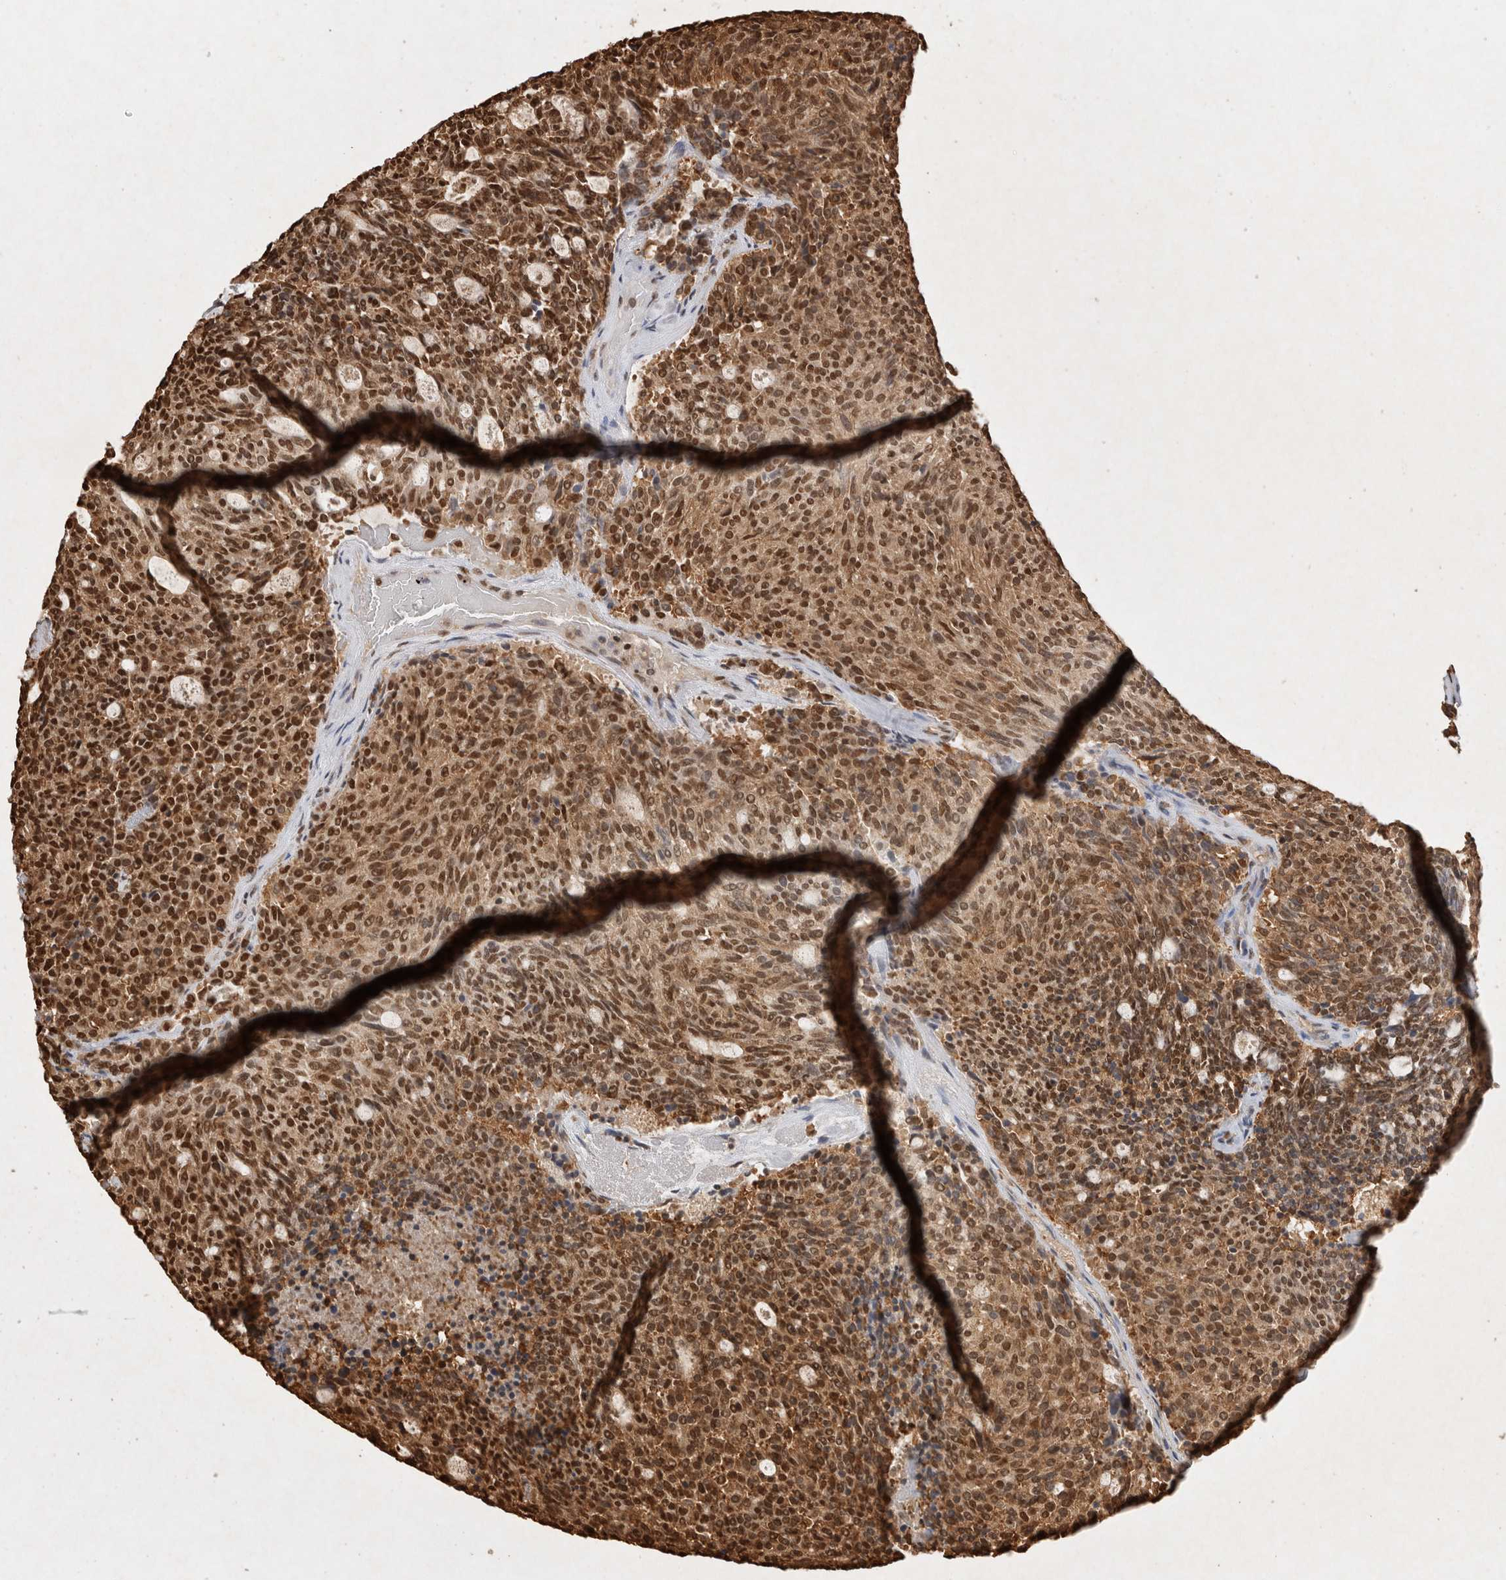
{"staining": {"intensity": "moderate", "quantity": ">75%", "location": "cytoplasmic/membranous,nuclear"}, "tissue": "carcinoid", "cell_type": "Tumor cells", "image_type": "cancer", "snomed": [{"axis": "morphology", "description": "Carcinoid, malignant, NOS"}, {"axis": "topography", "description": "Pancreas"}], "caption": "DAB immunohistochemical staining of carcinoid reveals moderate cytoplasmic/membranous and nuclear protein positivity in about >75% of tumor cells.", "gene": "HDGF", "patient": {"sex": "female", "age": 54}}